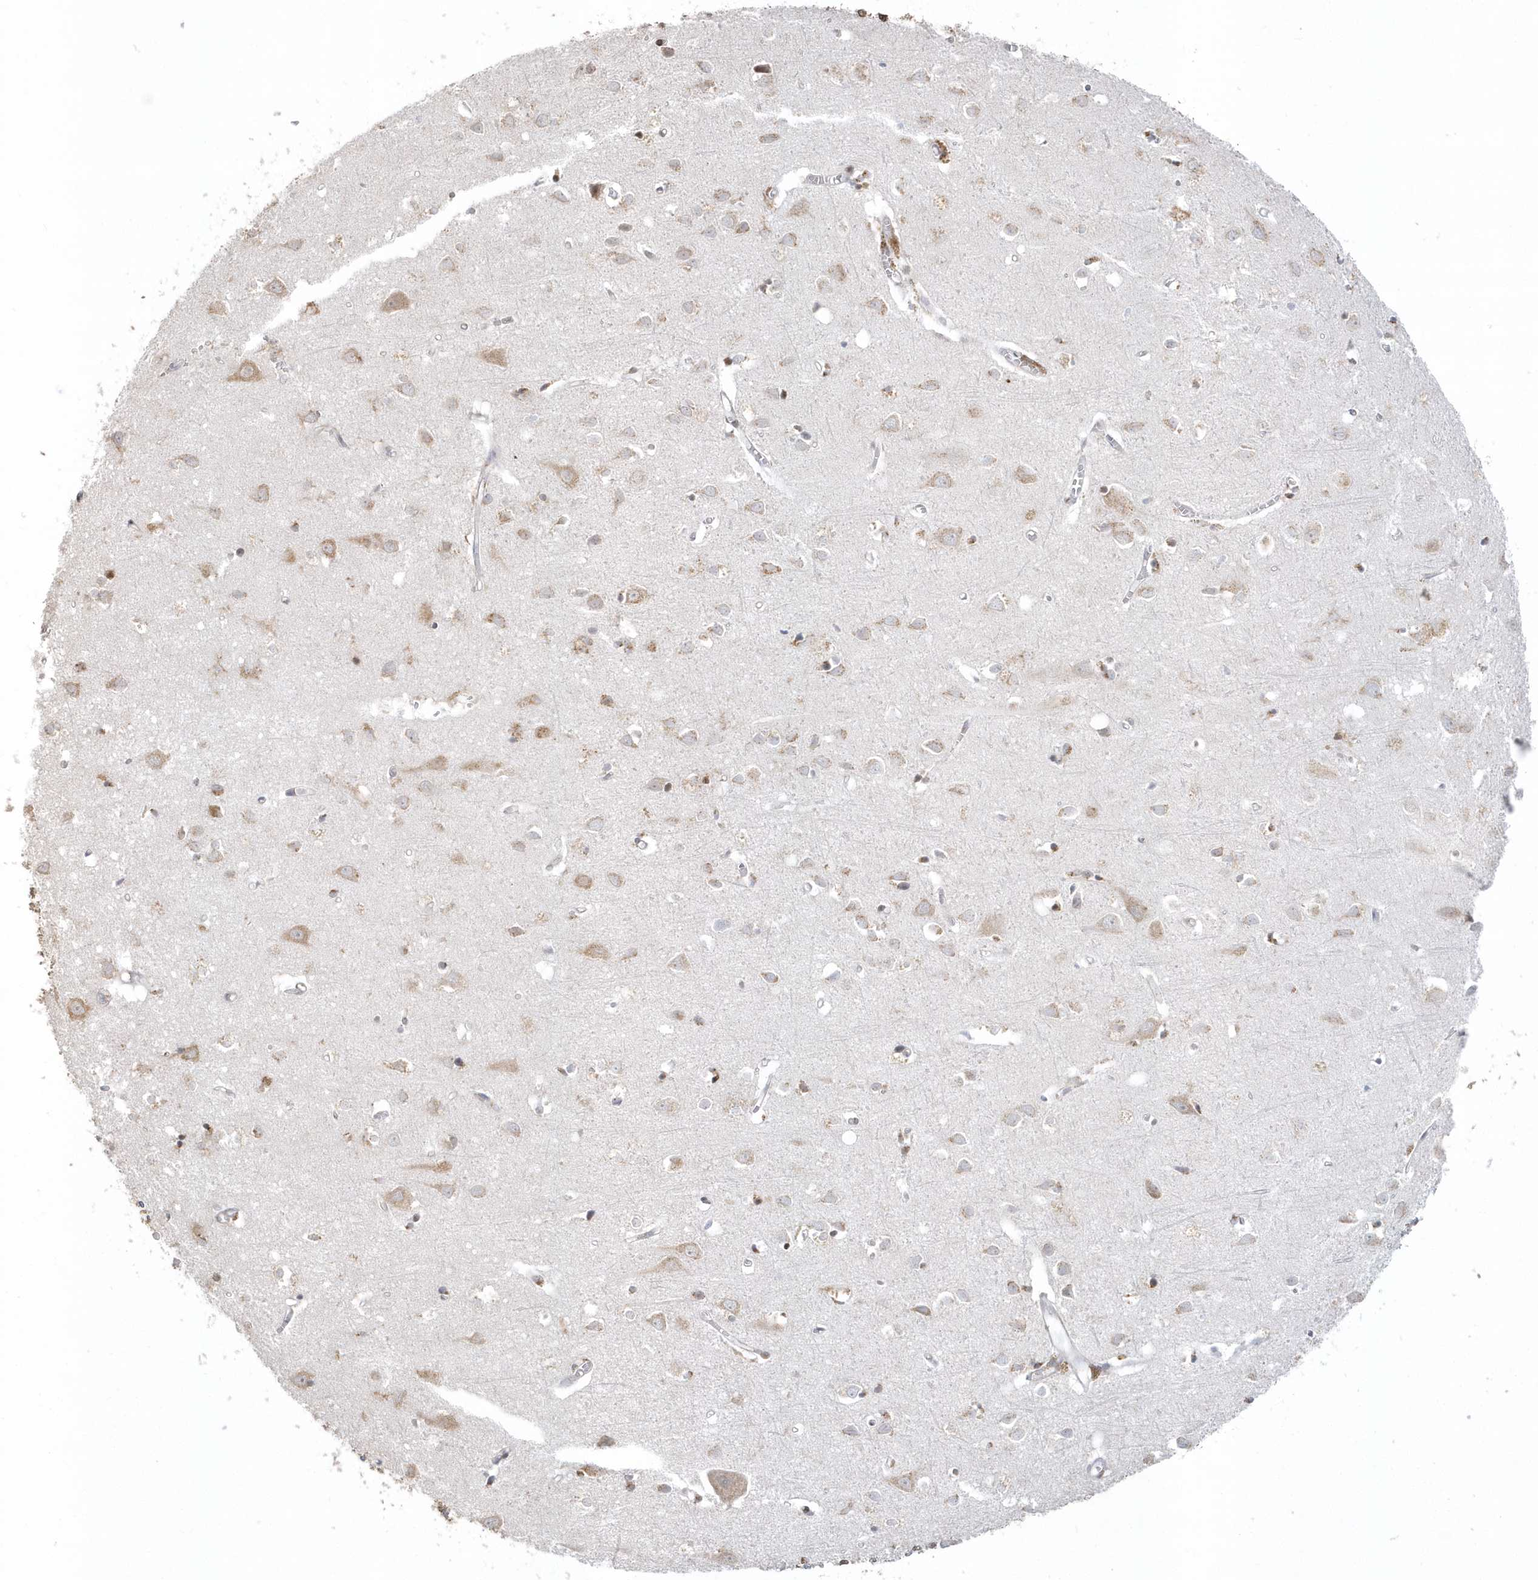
{"staining": {"intensity": "negative", "quantity": "none", "location": "none"}, "tissue": "cerebral cortex", "cell_type": "Endothelial cells", "image_type": "normal", "snomed": [{"axis": "morphology", "description": "Normal tissue, NOS"}, {"axis": "topography", "description": "Cerebral cortex"}], "caption": "An immunohistochemistry (IHC) micrograph of unremarkable cerebral cortex is shown. There is no staining in endothelial cells of cerebral cortex. Brightfield microscopy of immunohistochemistry (IHC) stained with DAB (3,3'-diaminobenzidine) (brown) and hematoxylin (blue), captured at high magnification.", "gene": "DHFR", "patient": {"sex": "female", "age": 64}}